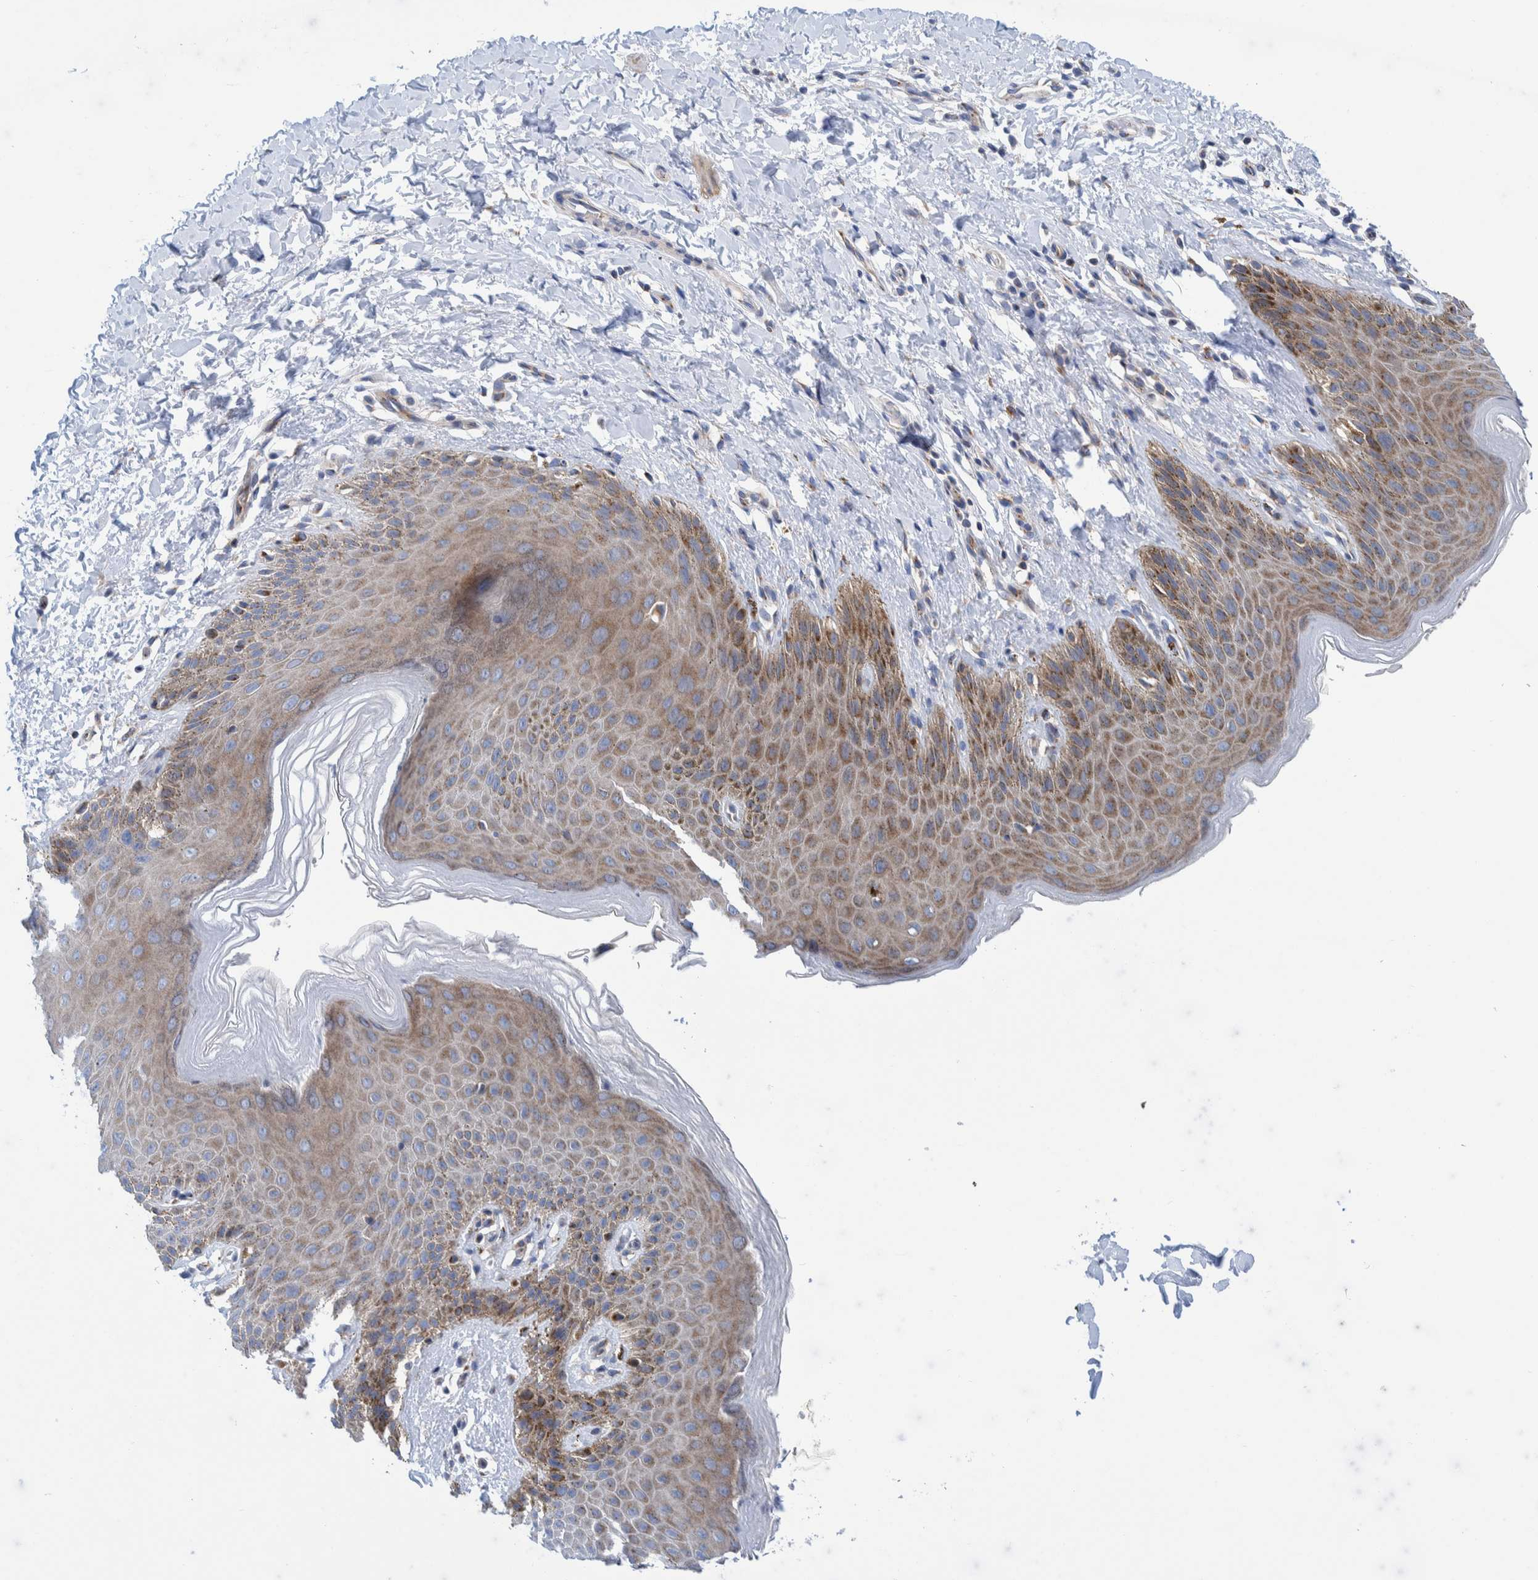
{"staining": {"intensity": "weak", "quantity": "25%-75%", "location": "cytoplasmic/membranous"}, "tissue": "skin", "cell_type": "Epidermal cells", "image_type": "normal", "snomed": [{"axis": "morphology", "description": "Normal tissue, NOS"}, {"axis": "topography", "description": "Anal"}, {"axis": "topography", "description": "Peripheral nerve tissue"}], "caption": "Skin stained for a protein displays weak cytoplasmic/membranous positivity in epidermal cells. (DAB (3,3'-diaminobenzidine) IHC, brown staining for protein, blue staining for nuclei).", "gene": "TRIM58", "patient": {"sex": "male", "age": 44}}